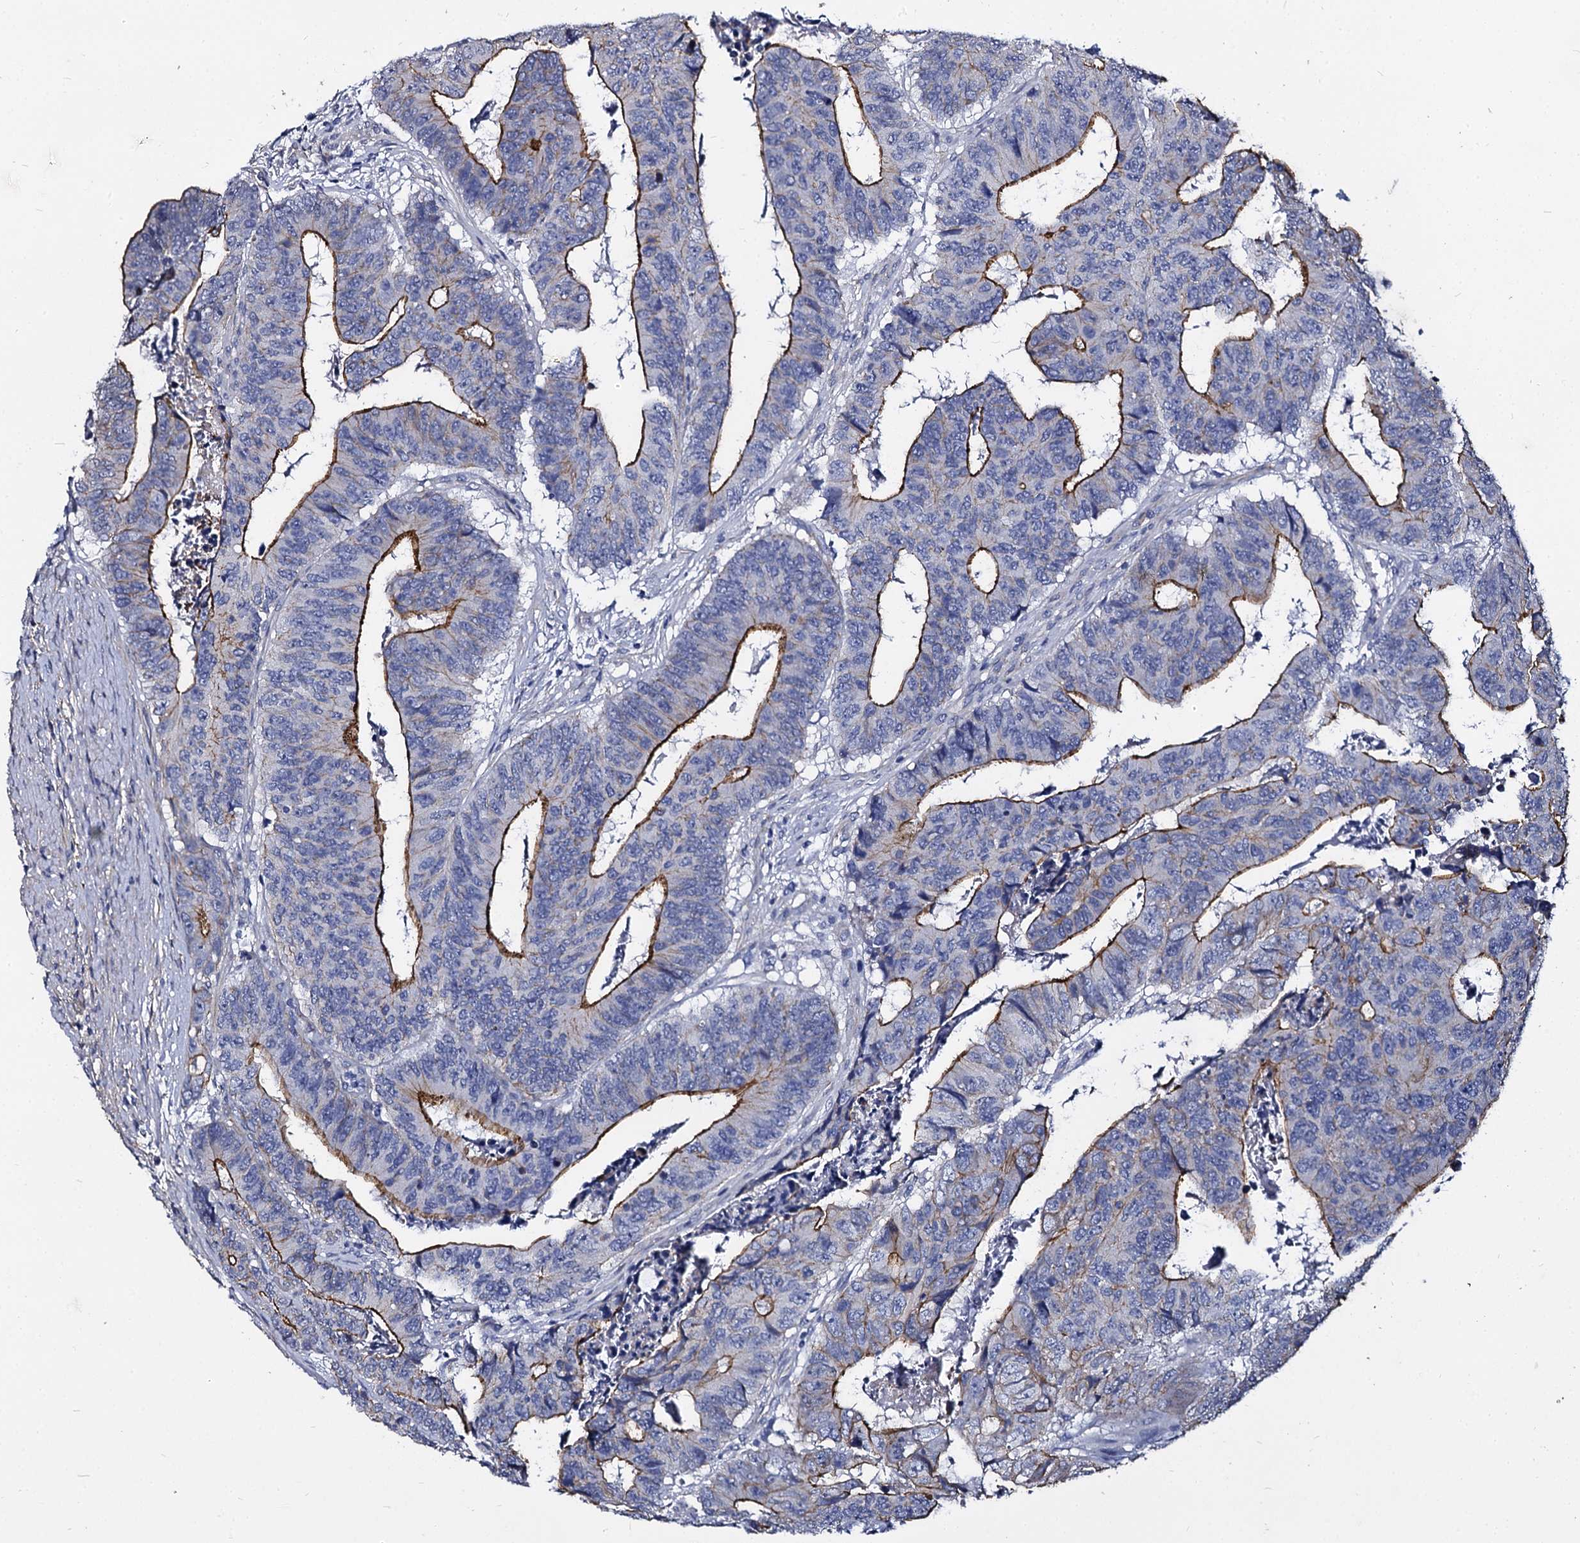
{"staining": {"intensity": "strong", "quantity": "25%-75%", "location": "cytoplasmic/membranous"}, "tissue": "colorectal cancer", "cell_type": "Tumor cells", "image_type": "cancer", "snomed": [{"axis": "morphology", "description": "Adenocarcinoma, NOS"}, {"axis": "topography", "description": "Rectum"}], "caption": "Human adenocarcinoma (colorectal) stained with a protein marker displays strong staining in tumor cells.", "gene": "CBFB", "patient": {"sex": "male", "age": 84}}